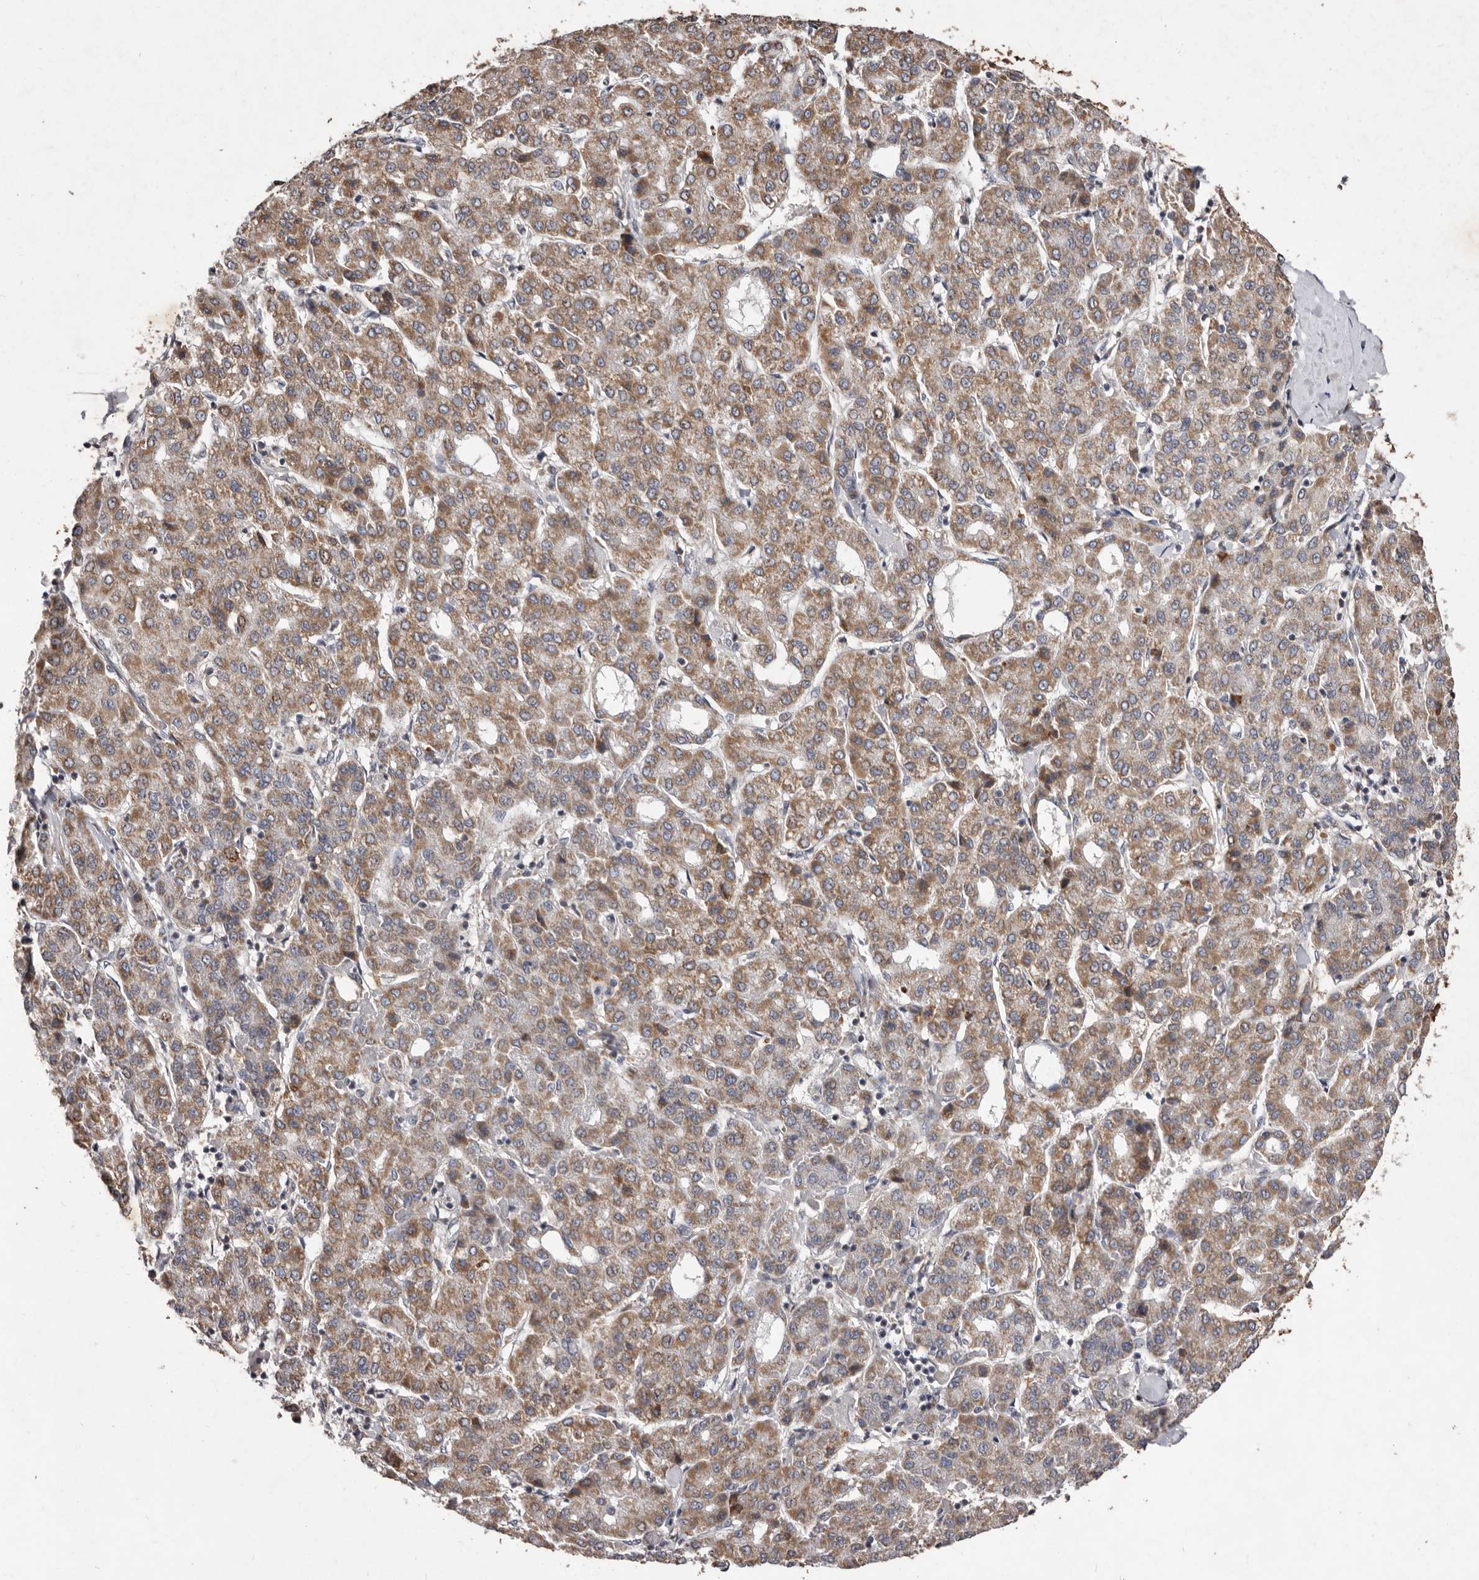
{"staining": {"intensity": "moderate", "quantity": ">75%", "location": "cytoplasmic/membranous"}, "tissue": "liver cancer", "cell_type": "Tumor cells", "image_type": "cancer", "snomed": [{"axis": "morphology", "description": "Carcinoma, Hepatocellular, NOS"}, {"axis": "topography", "description": "Liver"}], "caption": "Liver cancer (hepatocellular carcinoma) tissue reveals moderate cytoplasmic/membranous expression in approximately >75% of tumor cells, visualized by immunohistochemistry.", "gene": "CXCL14", "patient": {"sex": "male", "age": 65}}